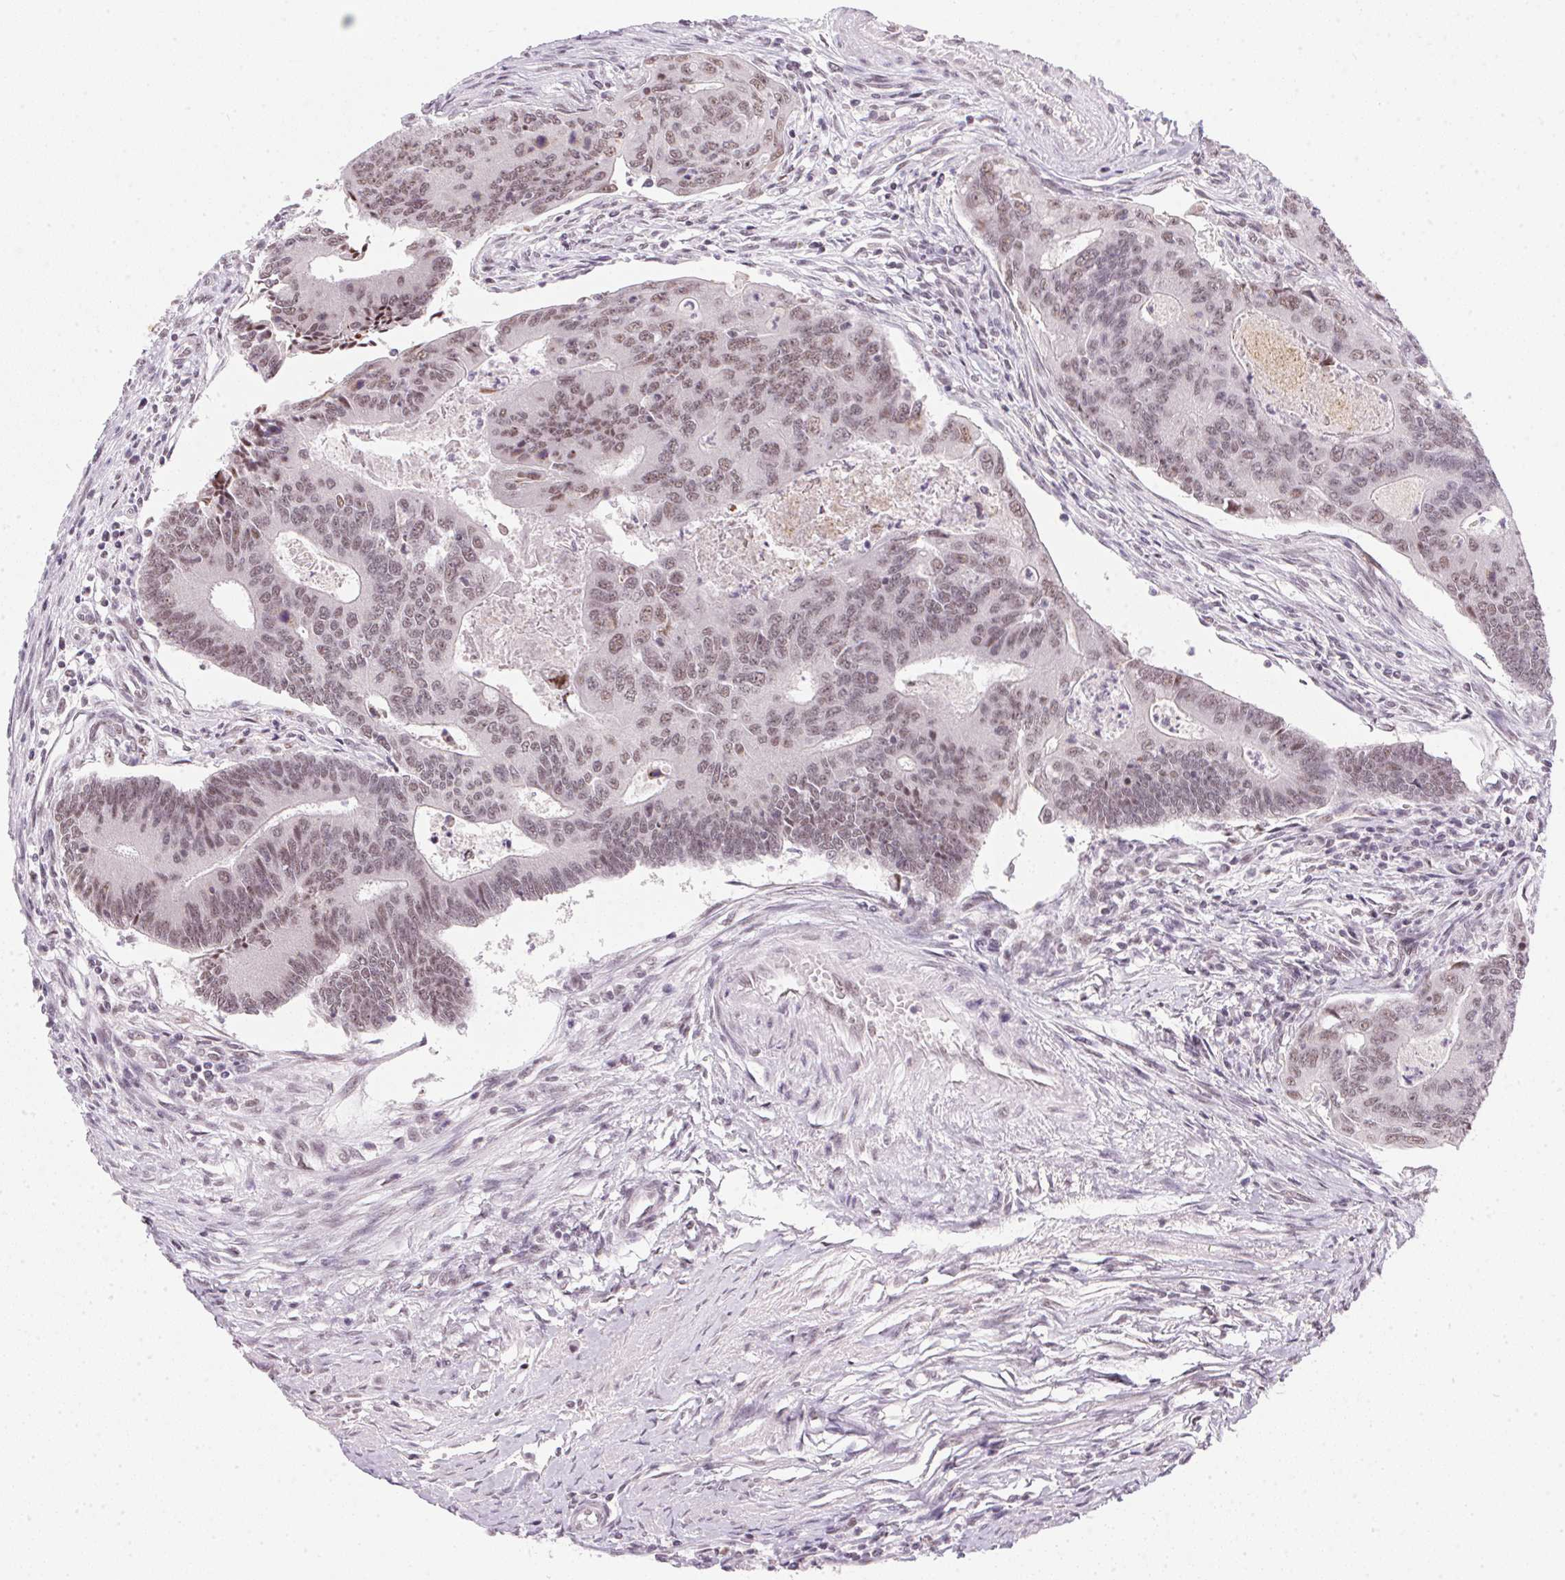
{"staining": {"intensity": "weak", "quantity": ">75%", "location": "nuclear"}, "tissue": "colorectal cancer", "cell_type": "Tumor cells", "image_type": "cancer", "snomed": [{"axis": "morphology", "description": "Adenocarcinoma, NOS"}, {"axis": "topography", "description": "Colon"}], "caption": "Immunohistochemistry of human colorectal adenocarcinoma displays low levels of weak nuclear staining in about >75% of tumor cells.", "gene": "SRSF7", "patient": {"sex": "female", "age": 67}}